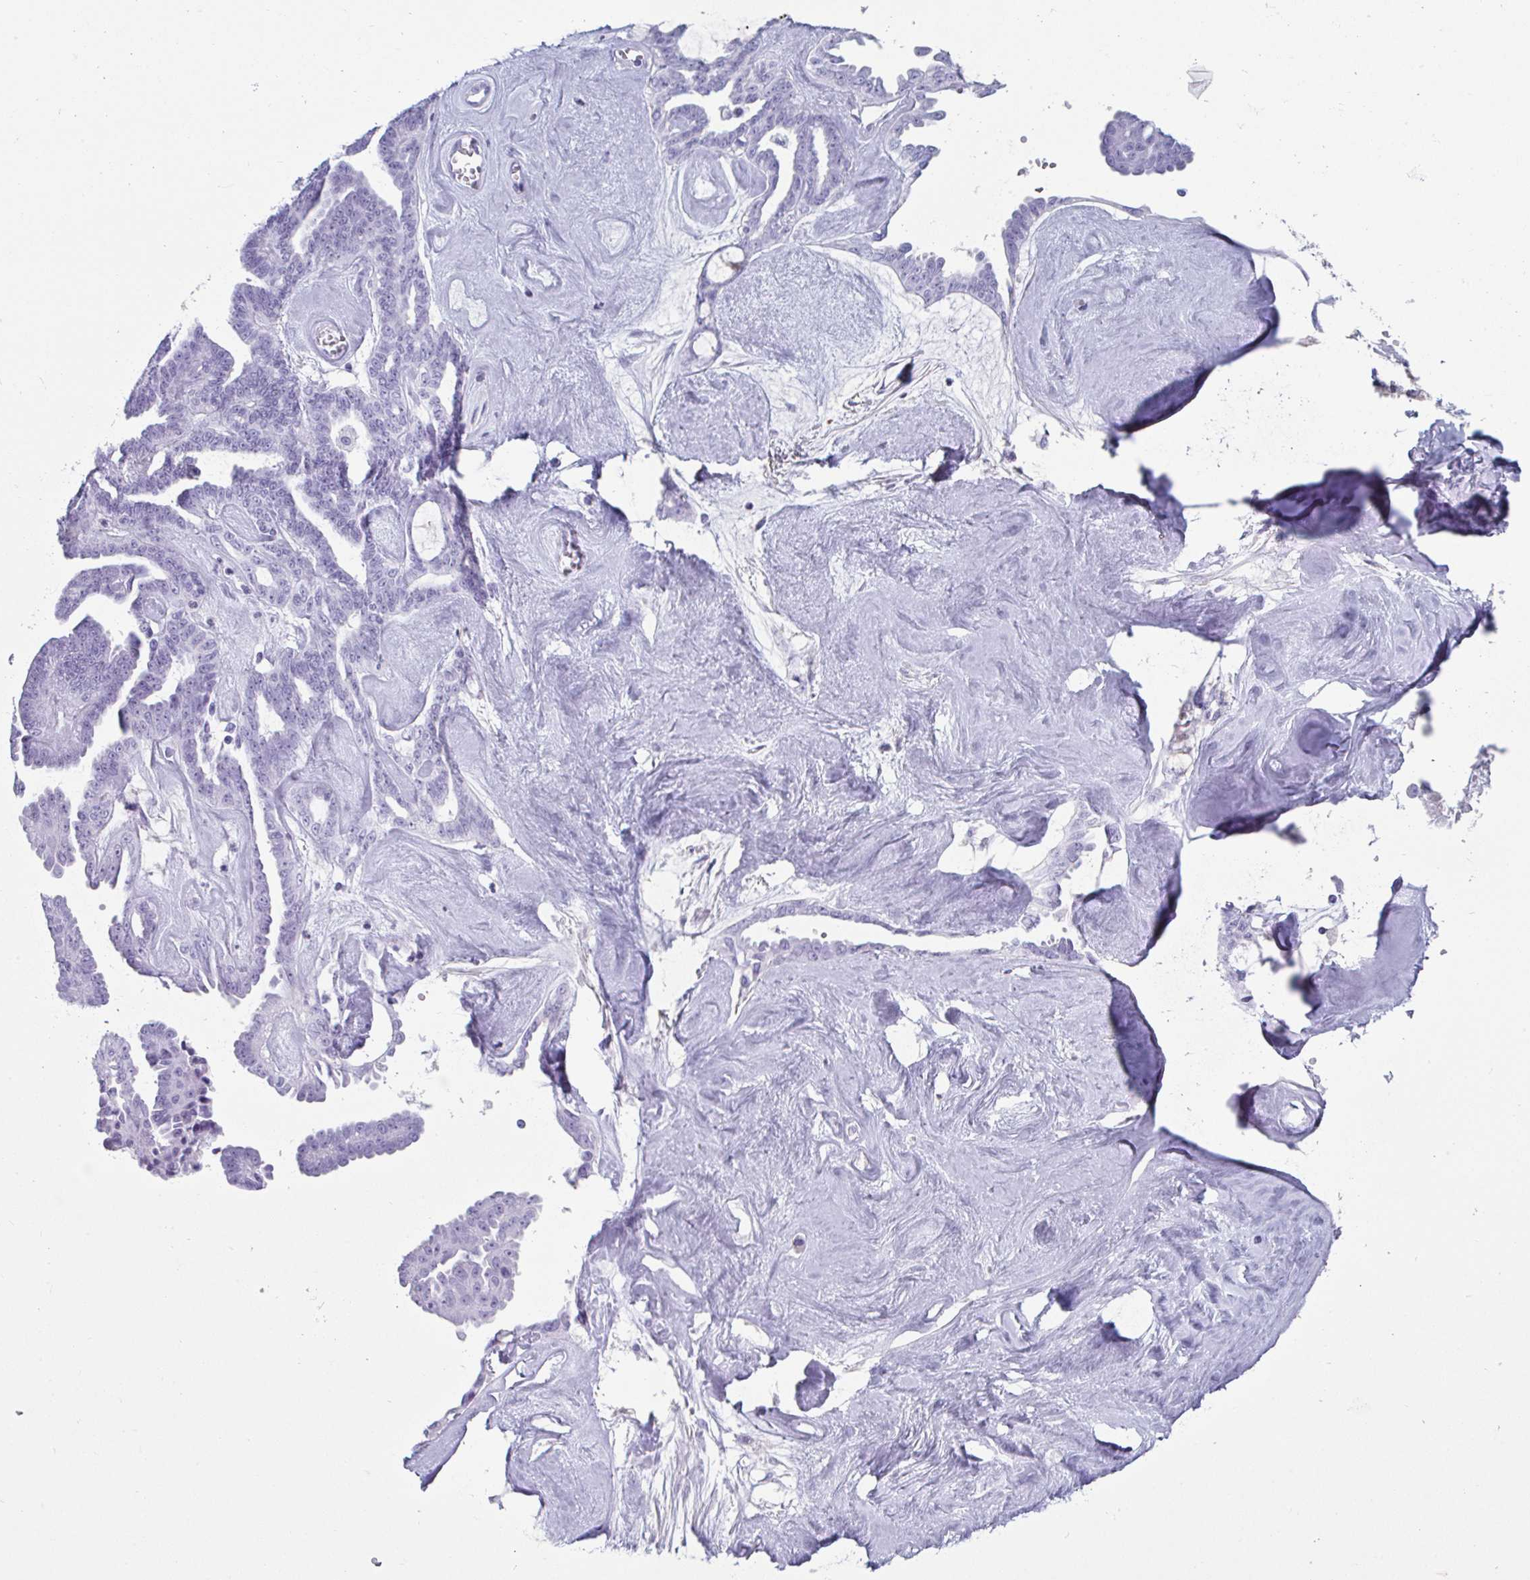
{"staining": {"intensity": "negative", "quantity": "none", "location": "none"}, "tissue": "ovarian cancer", "cell_type": "Tumor cells", "image_type": "cancer", "snomed": [{"axis": "morphology", "description": "Cystadenocarcinoma, serous, NOS"}, {"axis": "topography", "description": "Ovary"}], "caption": "Human ovarian serous cystadenocarcinoma stained for a protein using IHC reveals no staining in tumor cells.", "gene": "CREG2", "patient": {"sex": "female", "age": 71}}